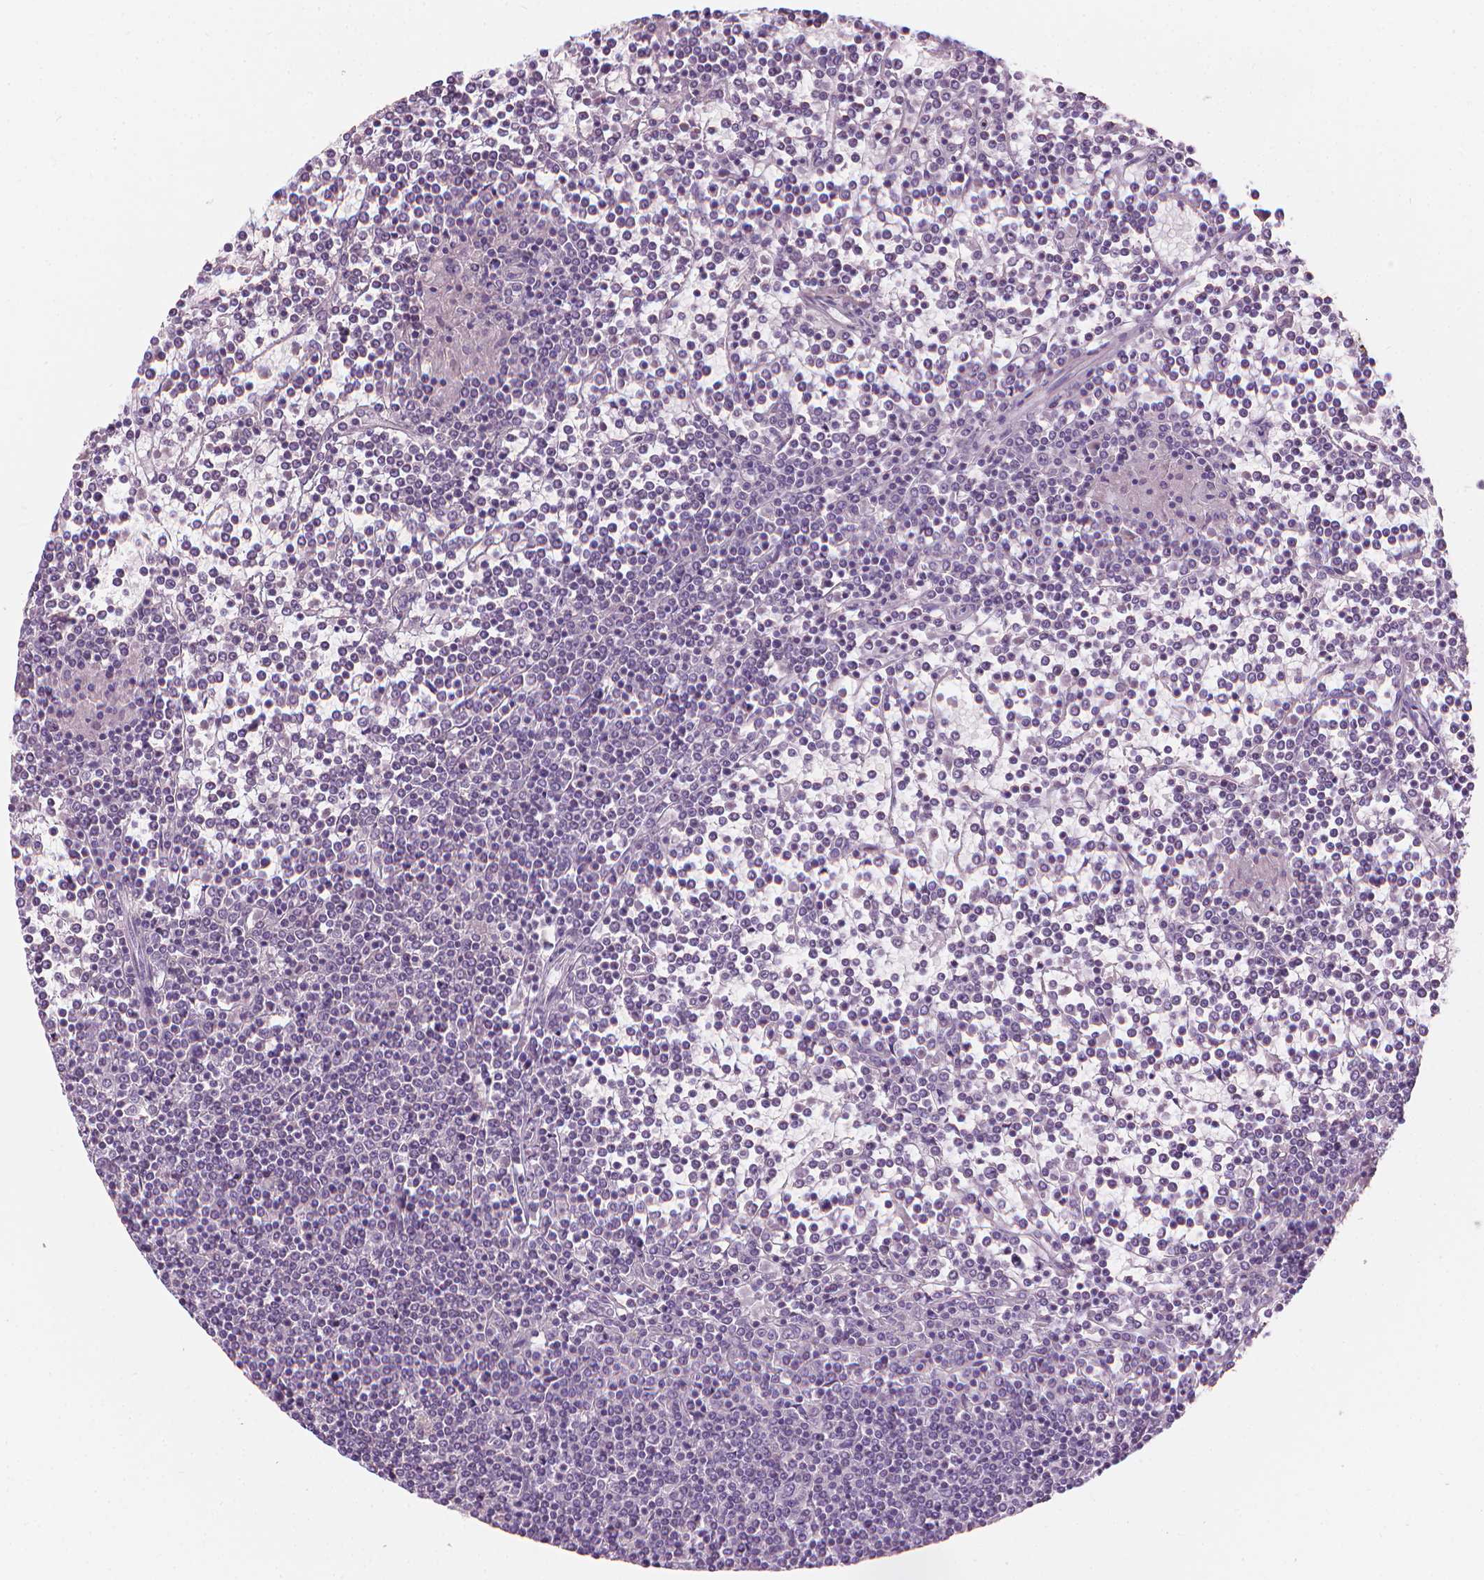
{"staining": {"intensity": "negative", "quantity": "none", "location": "none"}, "tissue": "lymphoma", "cell_type": "Tumor cells", "image_type": "cancer", "snomed": [{"axis": "morphology", "description": "Malignant lymphoma, non-Hodgkin's type, Low grade"}, {"axis": "topography", "description": "Spleen"}], "caption": "Immunohistochemistry histopathology image of human malignant lymphoma, non-Hodgkin's type (low-grade) stained for a protein (brown), which exhibits no expression in tumor cells.", "gene": "GPRC5A", "patient": {"sex": "female", "age": 19}}